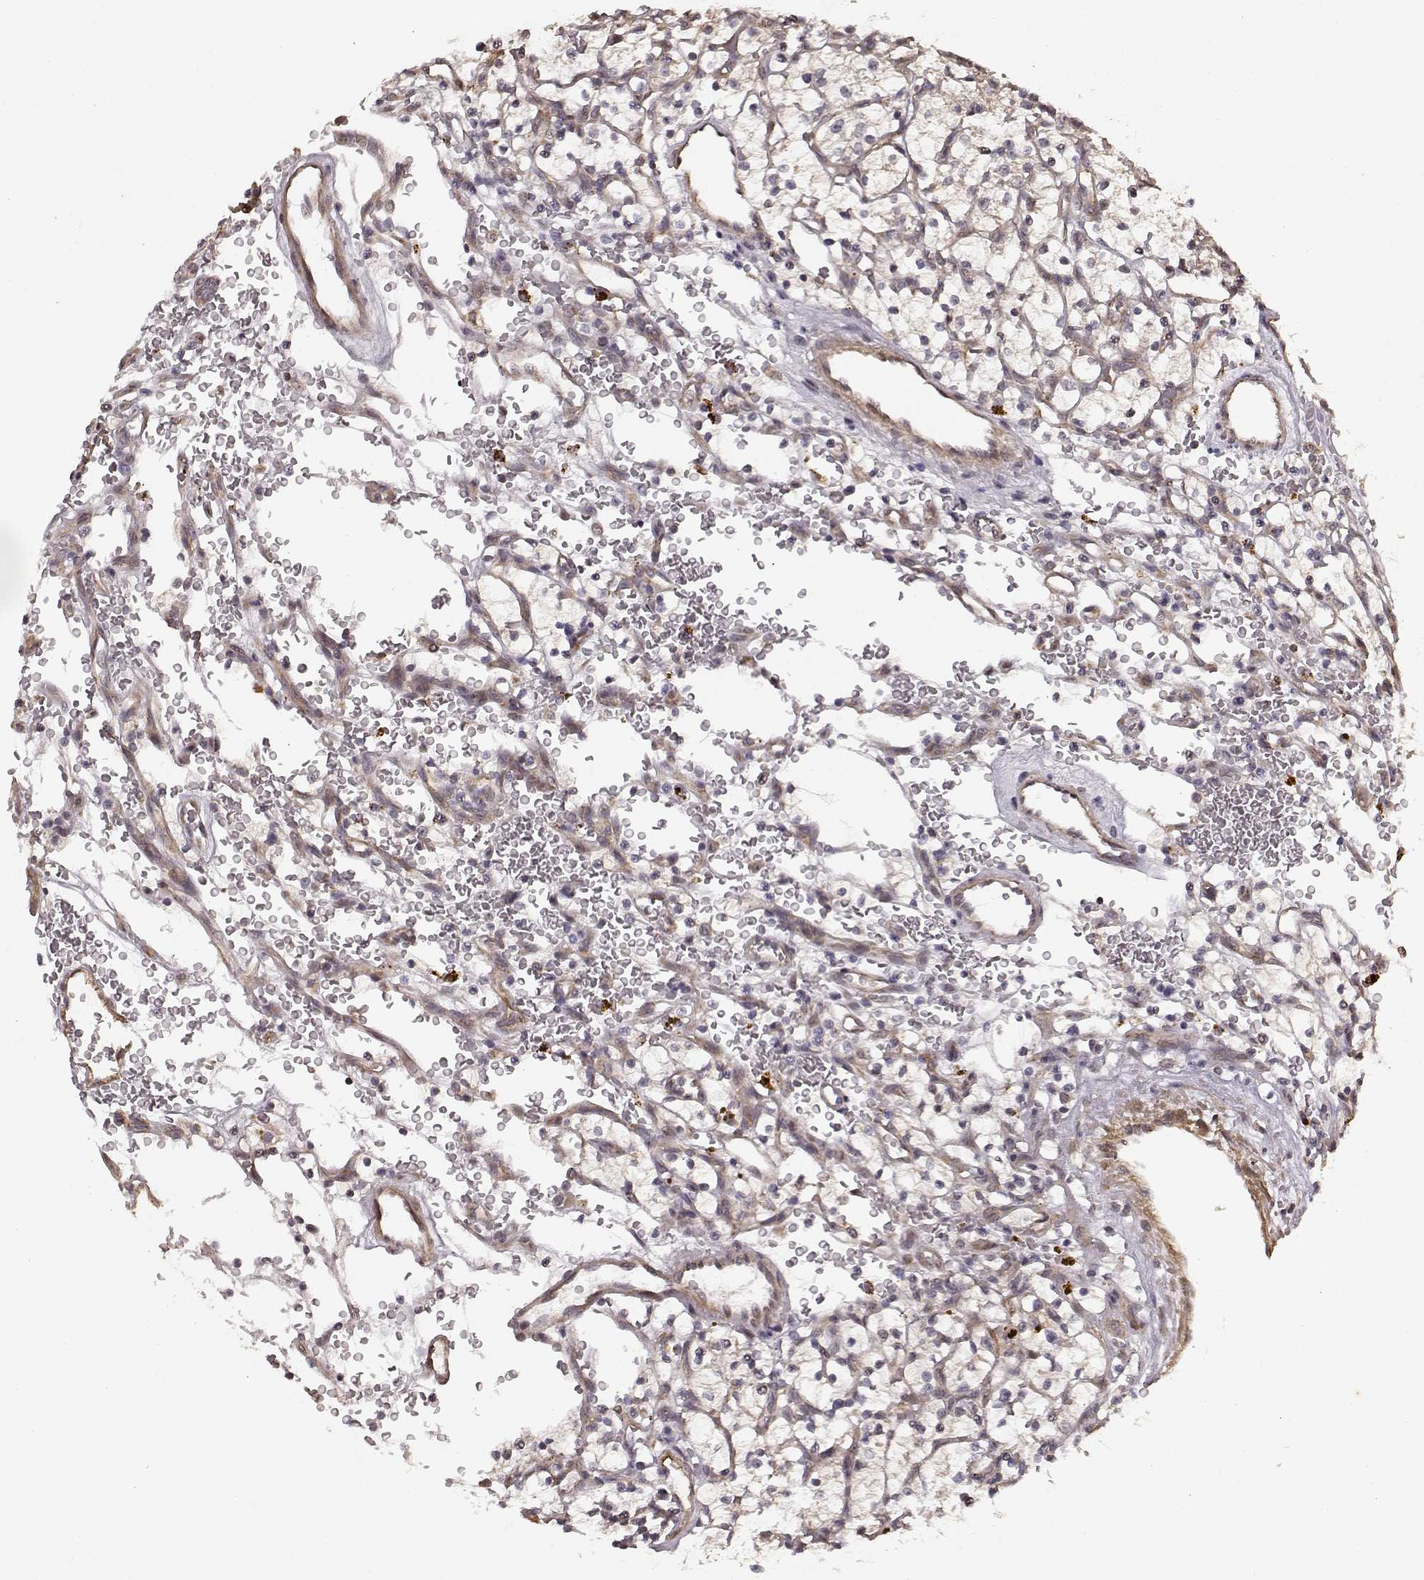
{"staining": {"intensity": "negative", "quantity": "none", "location": "none"}, "tissue": "renal cancer", "cell_type": "Tumor cells", "image_type": "cancer", "snomed": [{"axis": "morphology", "description": "Adenocarcinoma, NOS"}, {"axis": "topography", "description": "Kidney"}], "caption": "This is an immunohistochemistry (IHC) photomicrograph of adenocarcinoma (renal). There is no positivity in tumor cells.", "gene": "BACH2", "patient": {"sex": "female", "age": 64}}